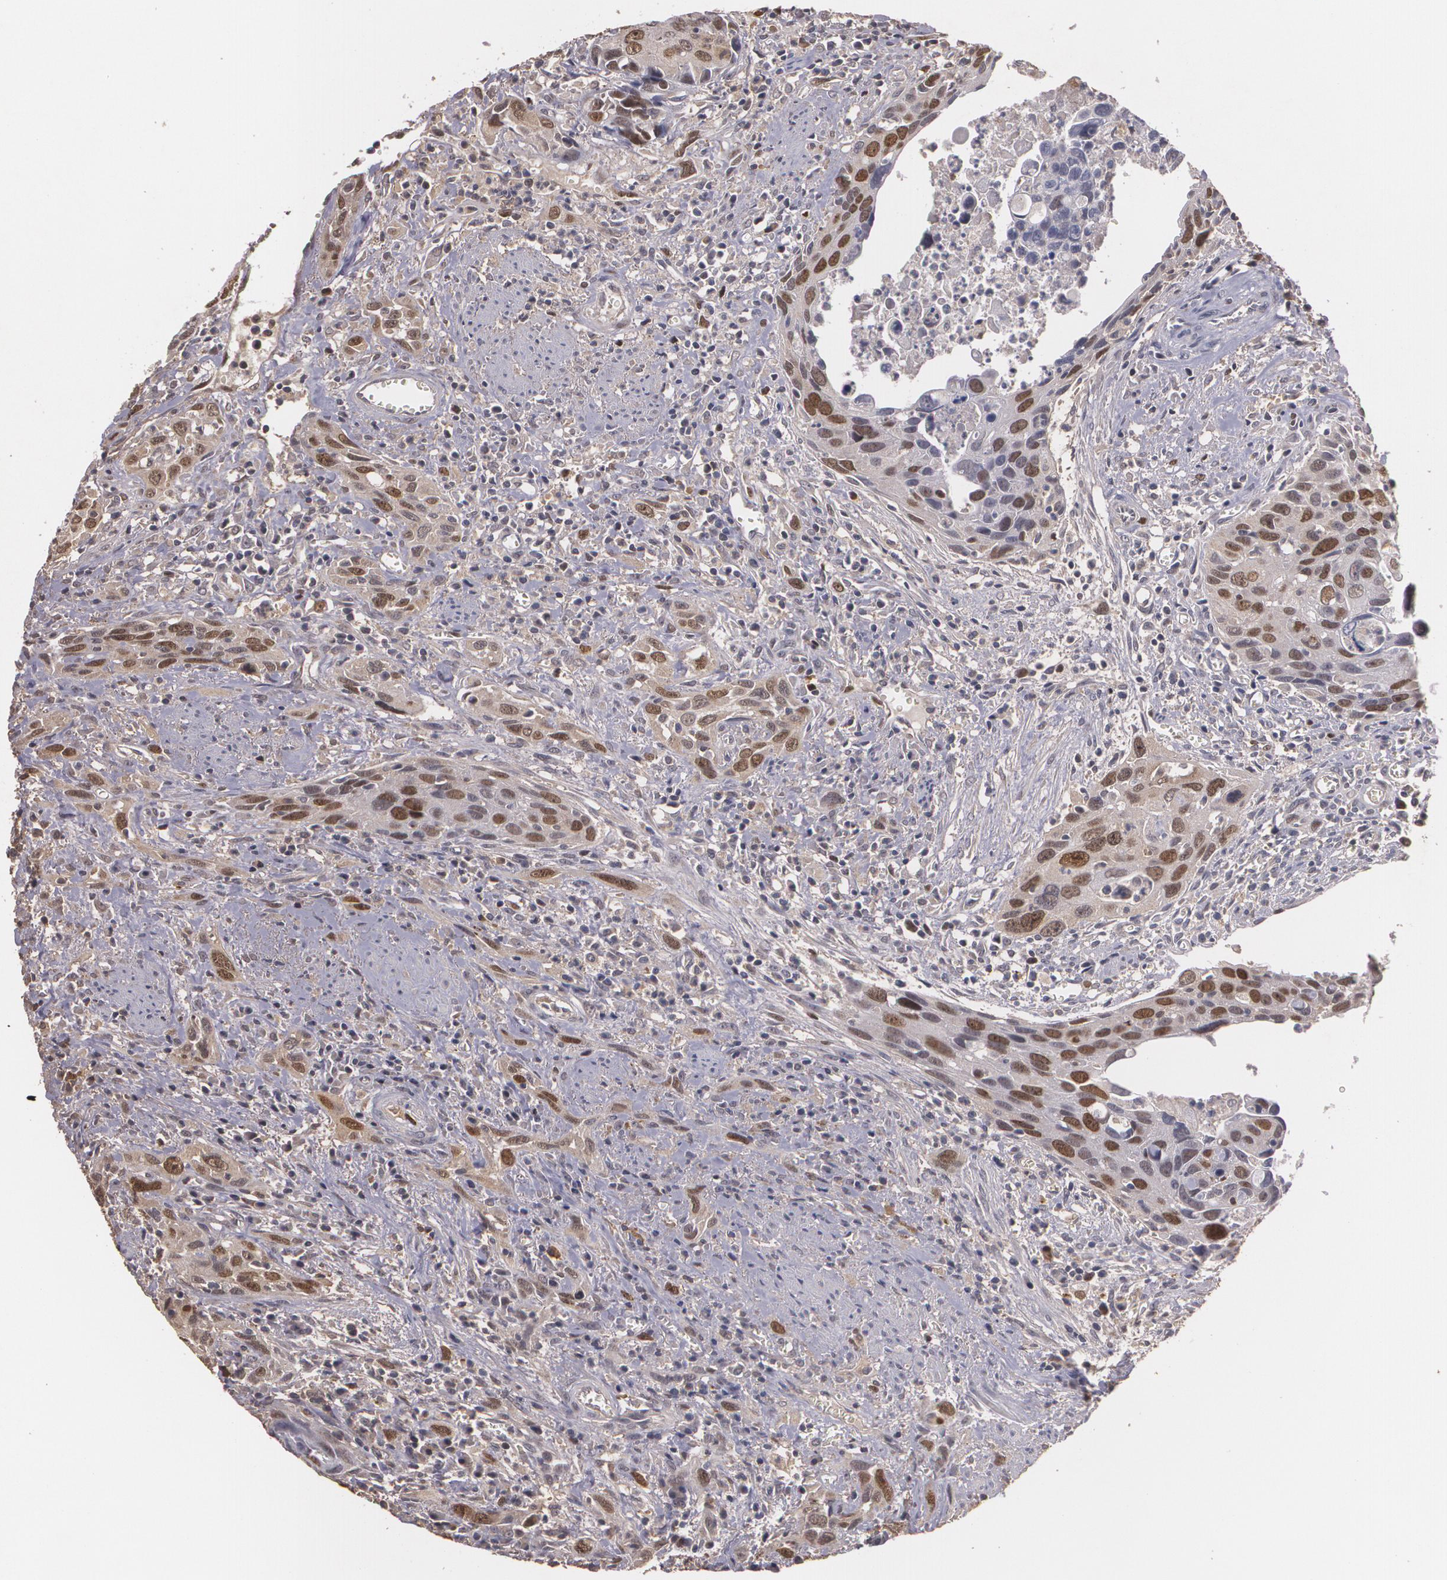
{"staining": {"intensity": "moderate", "quantity": "25%-75%", "location": "cytoplasmic/membranous,nuclear"}, "tissue": "urothelial cancer", "cell_type": "Tumor cells", "image_type": "cancer", "snomed": [{"axis": "morphology", "description": "Urothelial carcinoma, High grade"}, {"axis": "topography", "description": "Urinary bladder"}], "caption": "Immunohistochemistry (IHC) of urothelial carcinoma (high-grade) exhibits medium levels of moderate cytoplasmic/membranous and nuclear expression in approximately 25%-75% of tumor cells.", "gene": "BRCA1", "patient": {"sex": "male", "age": 71}}